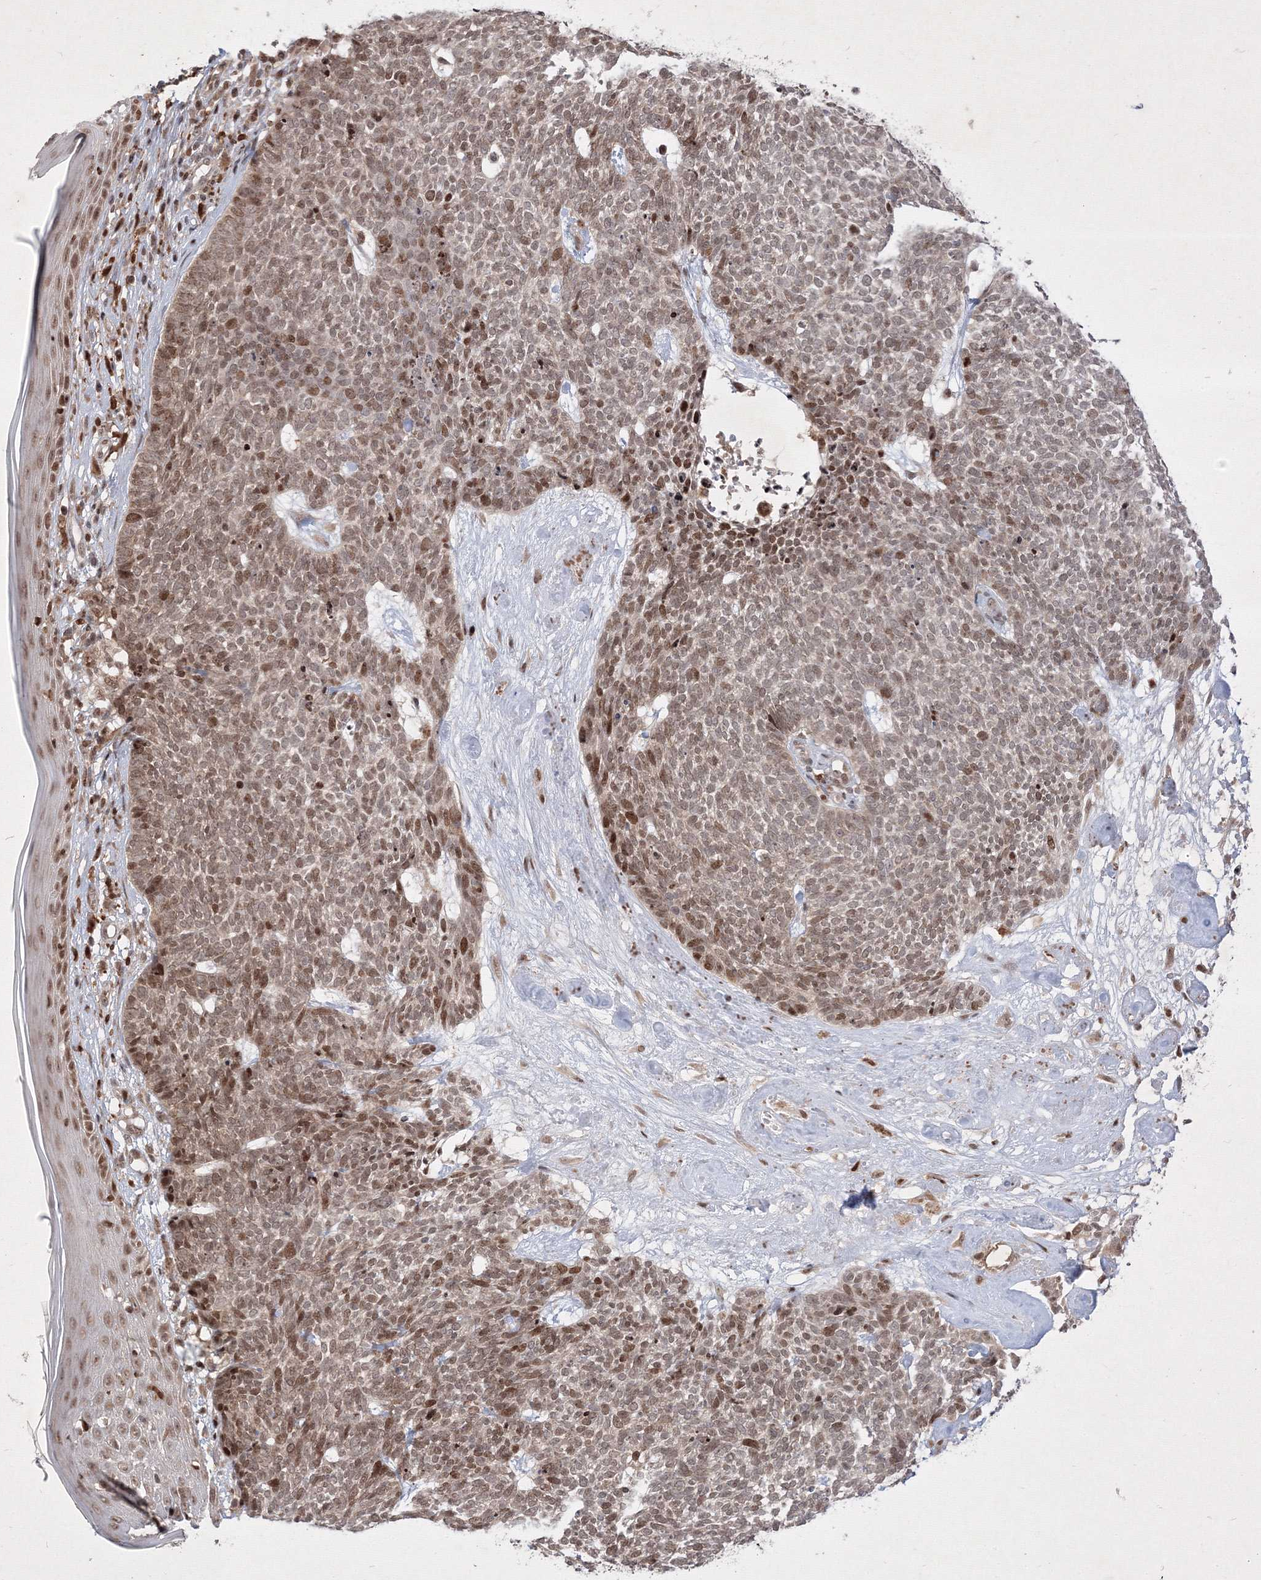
{"staining": {"intensity": "moderate", "quantity": ">75%", "location": "nuclear"}, "tissue": "skin cancer", "cell_type": "Tumor cells", "image_type": "cancer", "snomed": [{"axis": "morphology", "description": "Basal cell carcinoma"}, {"axis": "topography", "description": "Skin"}], "caption": "Immunohistochemical staining of skin cancer (basal cell carcinoma) shows moderate nuclear protein expression in approximately >75% of tumor cells. The staining is performed using DAB brown chromogen to label protein expression. The nuclei are counter-stained blue using hematoxylin.", "gene": "TAB1", "patient": {"sex": "female", "age": 84}}